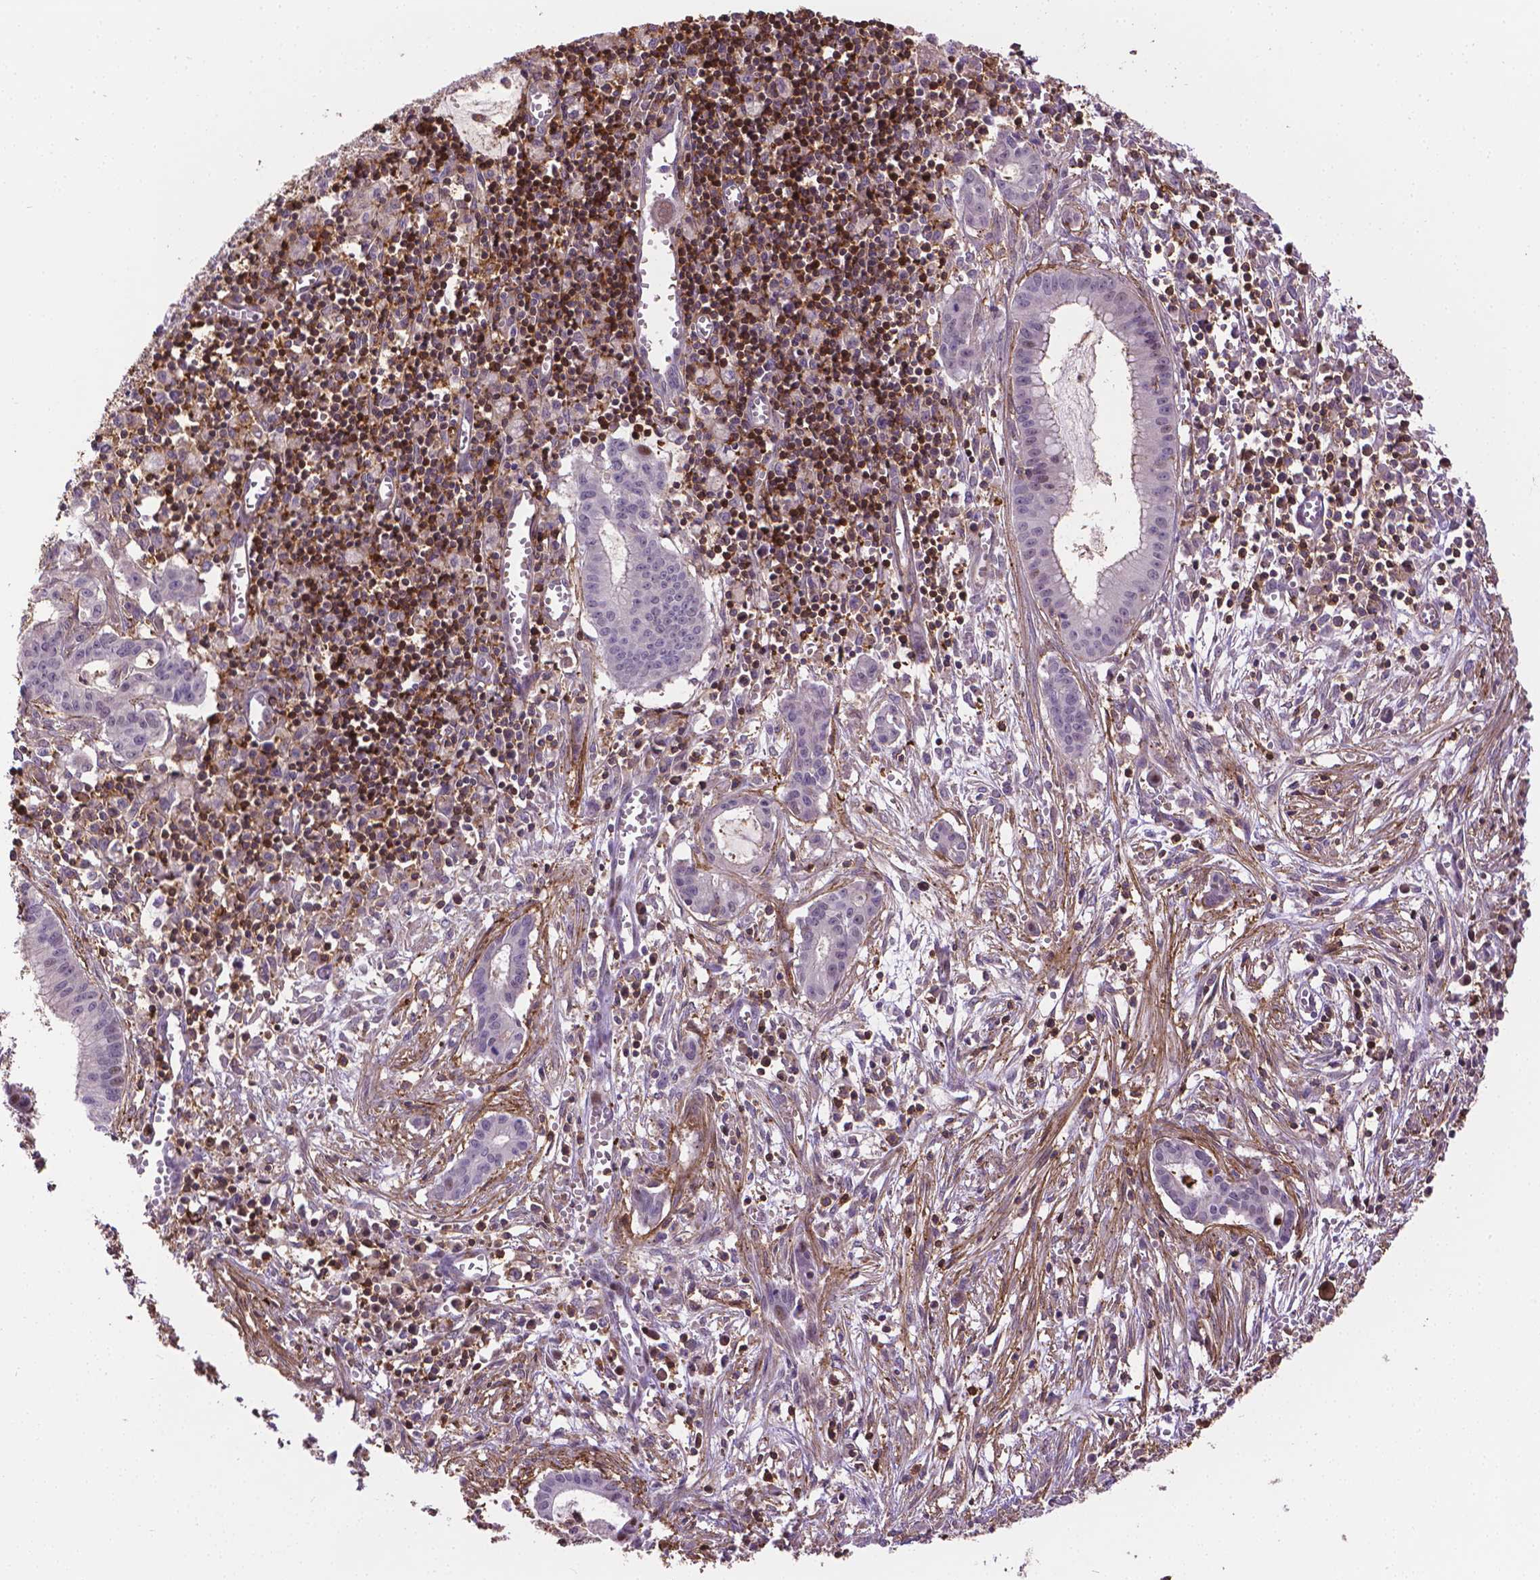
{"staining": {"intensity": "negative", "quantity": "none", "location": "none"}, "tissue": "pancreatic cancer", "cell_type": "Tumor cells", "image_type": "cancer", "snomed": [{"axis": "morphology", "description": "Adenocarcinoma, NOS"}, {"axis": "topography", "description": "Pancreas"}], "caption": "A high-resolution photomicrograph shows immunohistochemistry (IHC) staining of pancreatic adenocarcinoma, which exhibits no significant positivity in tumor cells.", "gene": "ACAD10", "patient": {"sex": "male", "age": 48}}